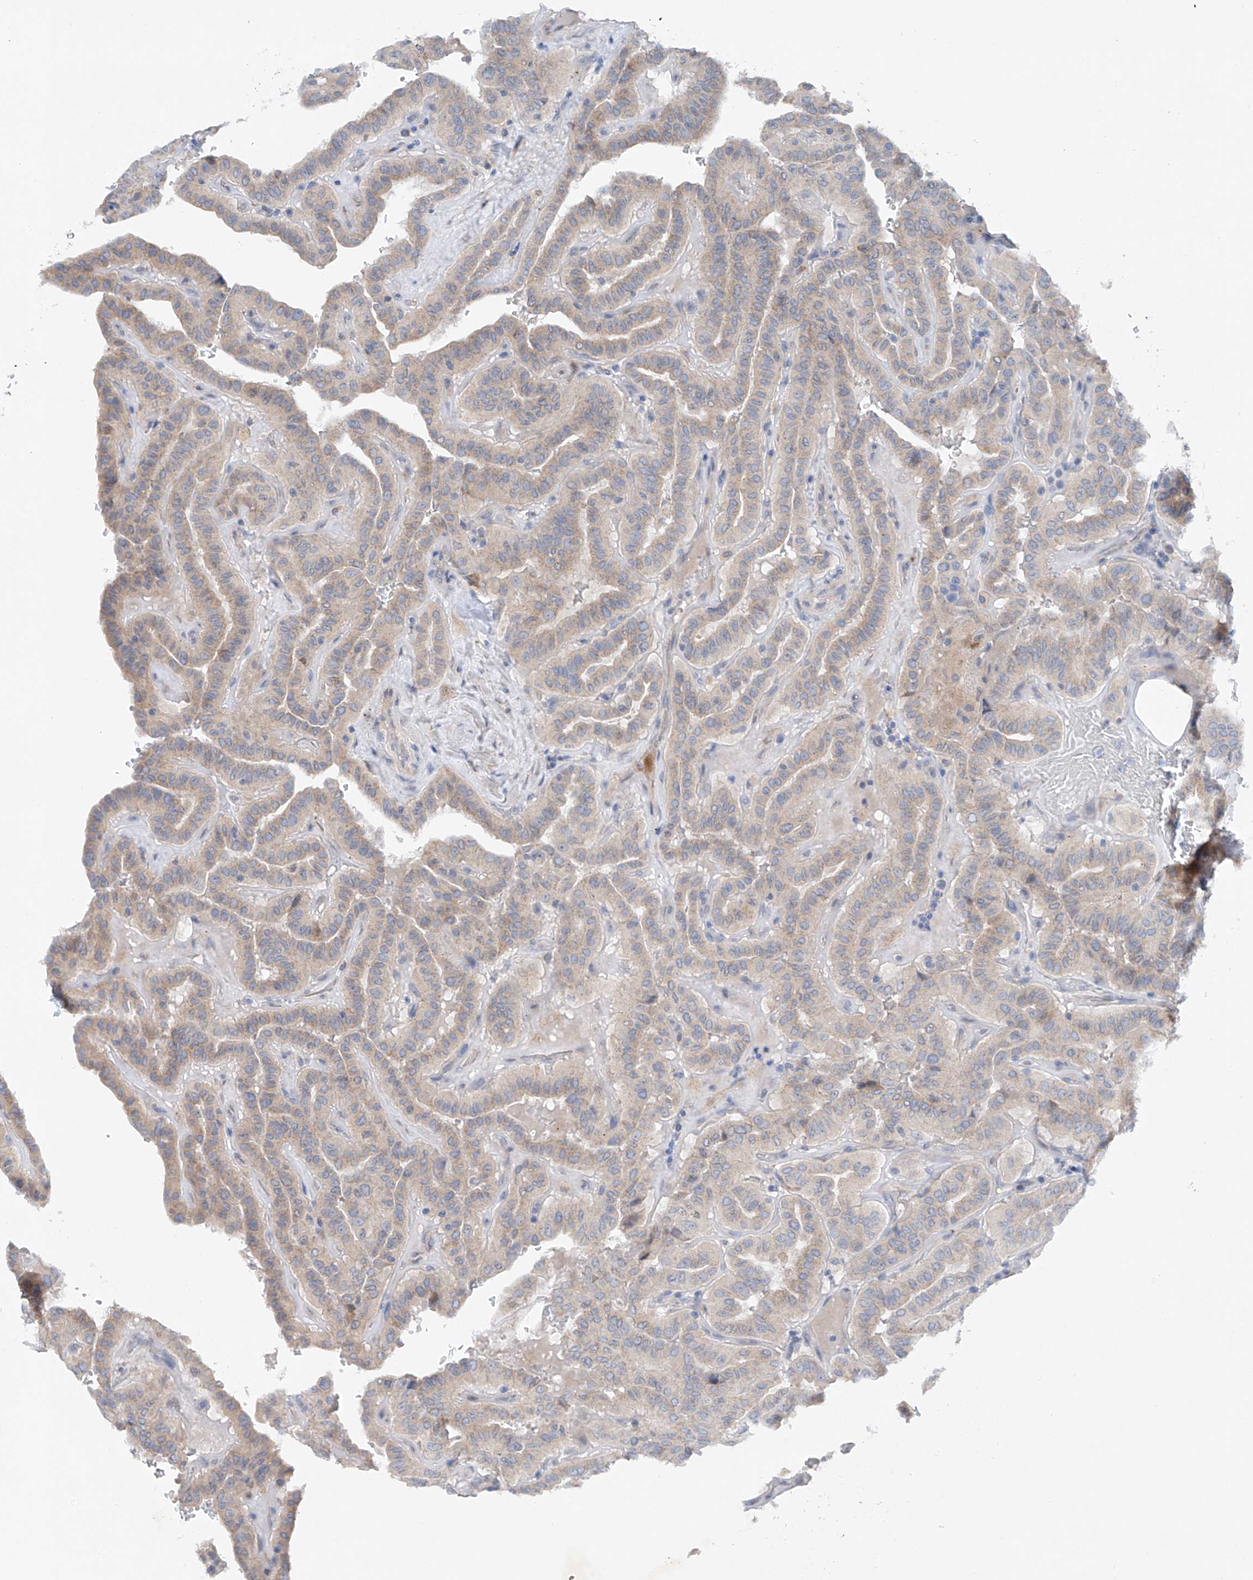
{"staining": {"intensity": "weak", "quantity": "25%-75%", "location": "cytoplasmic/membranous"}, "tissue": "thyroid cancer", "cell_type": "Tumor cells", "image_type": "cancer", "snomed": [{"axis": "morphology", "description": "Papillary adenocarcinoma, NOS"}, {"axis": "topography", "description": "Thyroid gland"}], "caption": "Immunohistochemistry (IHC) (DAB (3,3'-diaminobenzidine)) staining of human thyroid cancer (papillary adenocarcinoma) exhibits weak cytoplasmic/membranous protein staining in about 25%-75% of tumor cells.", "gene": "CEP85L", "patient": {"sex": "male", "age": 77}}